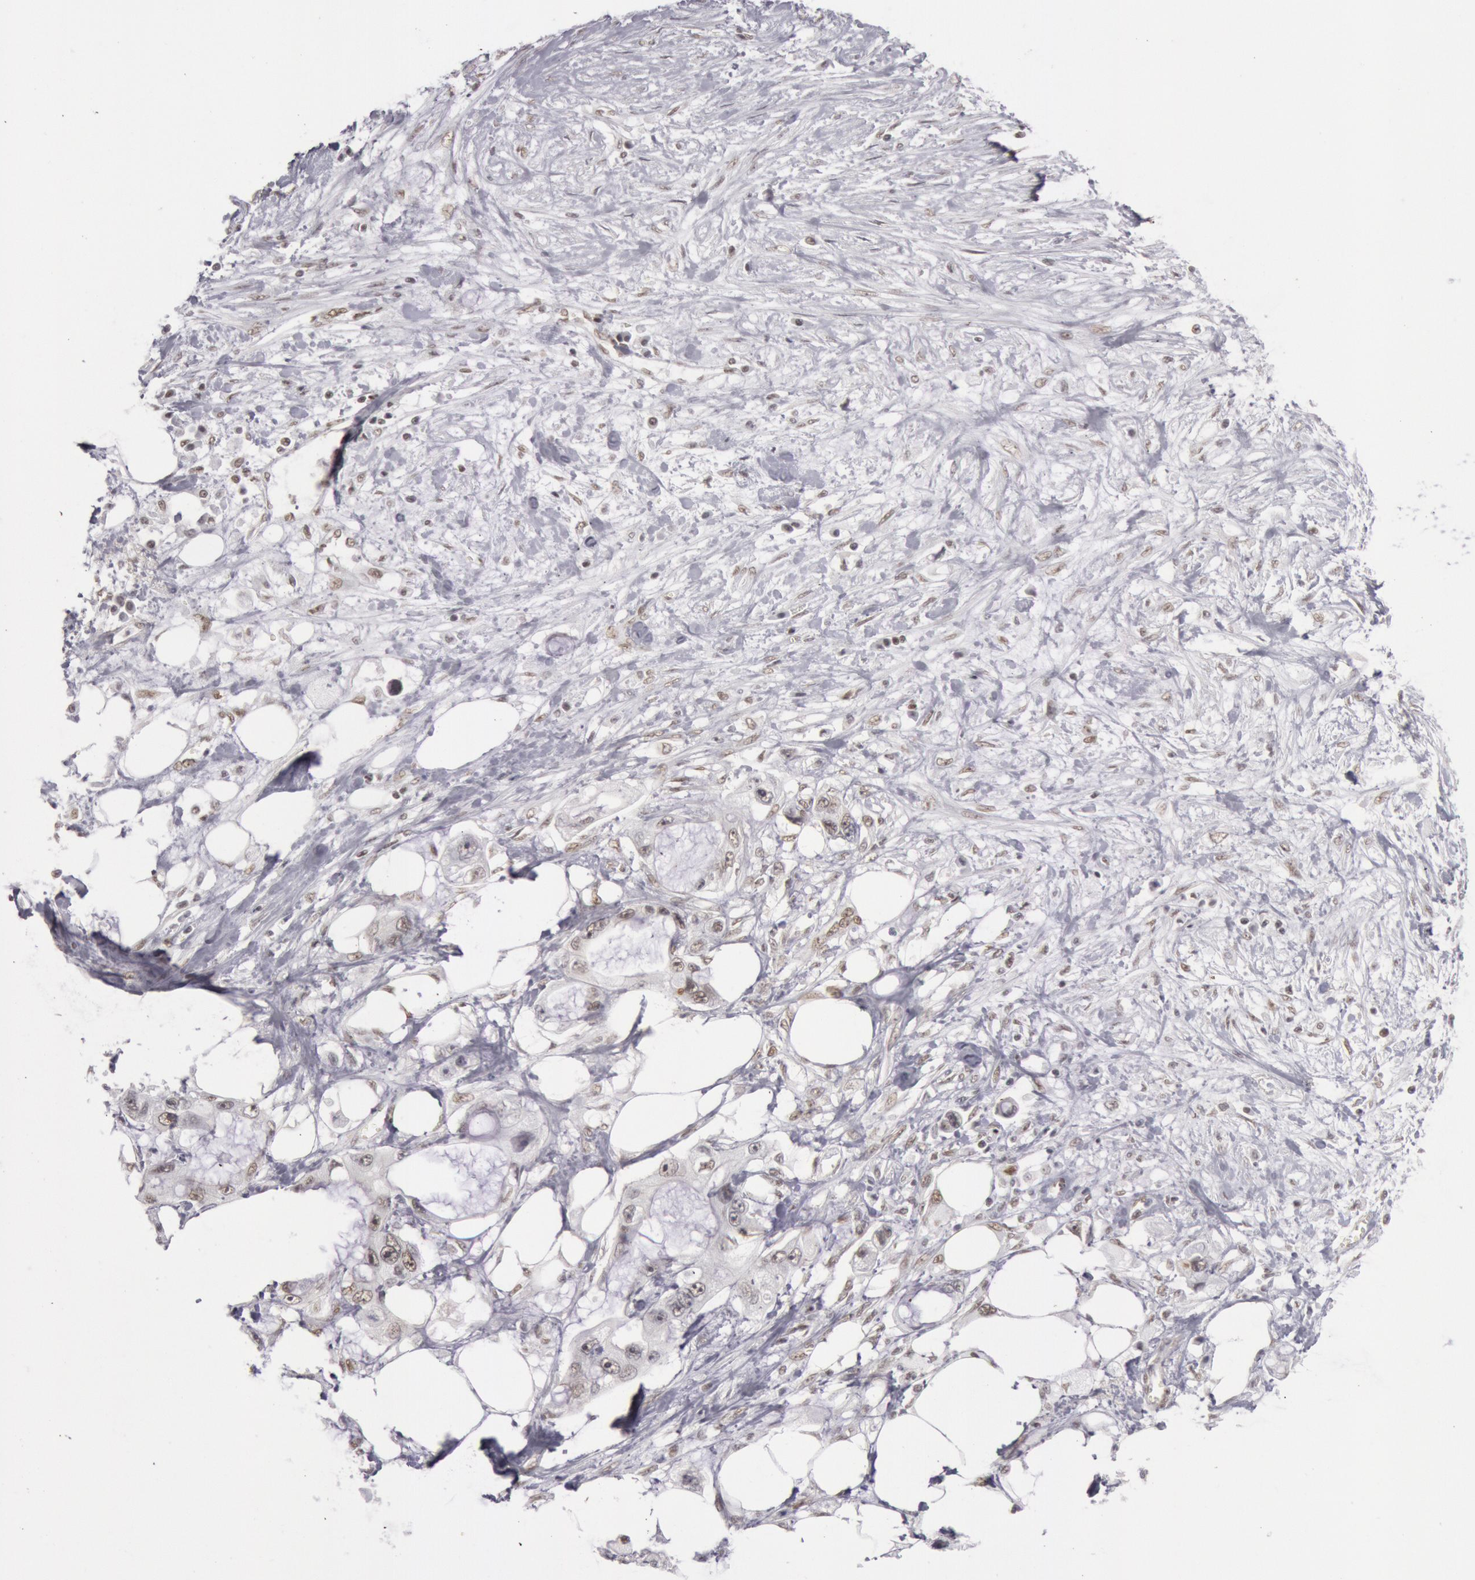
{"staining": {"intensity": "weak", "quantity": "25%-75%", "location": "nuclear"}, "tissue": "pancreatic cancer", "cell_type": "Tumor cells", "image_type": "cancer", "snomed": [{"axis": "morphology", "description": "Adenocarcinoma, NOS"}, {"axis": "topography", "description": "Pancreas"}, {"axis": "topography", "description": "Stomach, upper"}], "caption": "Immunohistochemistry micrograph of neoplastic tissue: human adenocarcinoma (pancreatic) stained using IHC exhibits low levels of weak protein expression localized specifically in the nuclear of tumor cells, appearing as a nuclear brown color.", "gene": "ESS2", "patient": {"sex": "male", "age": 77}}